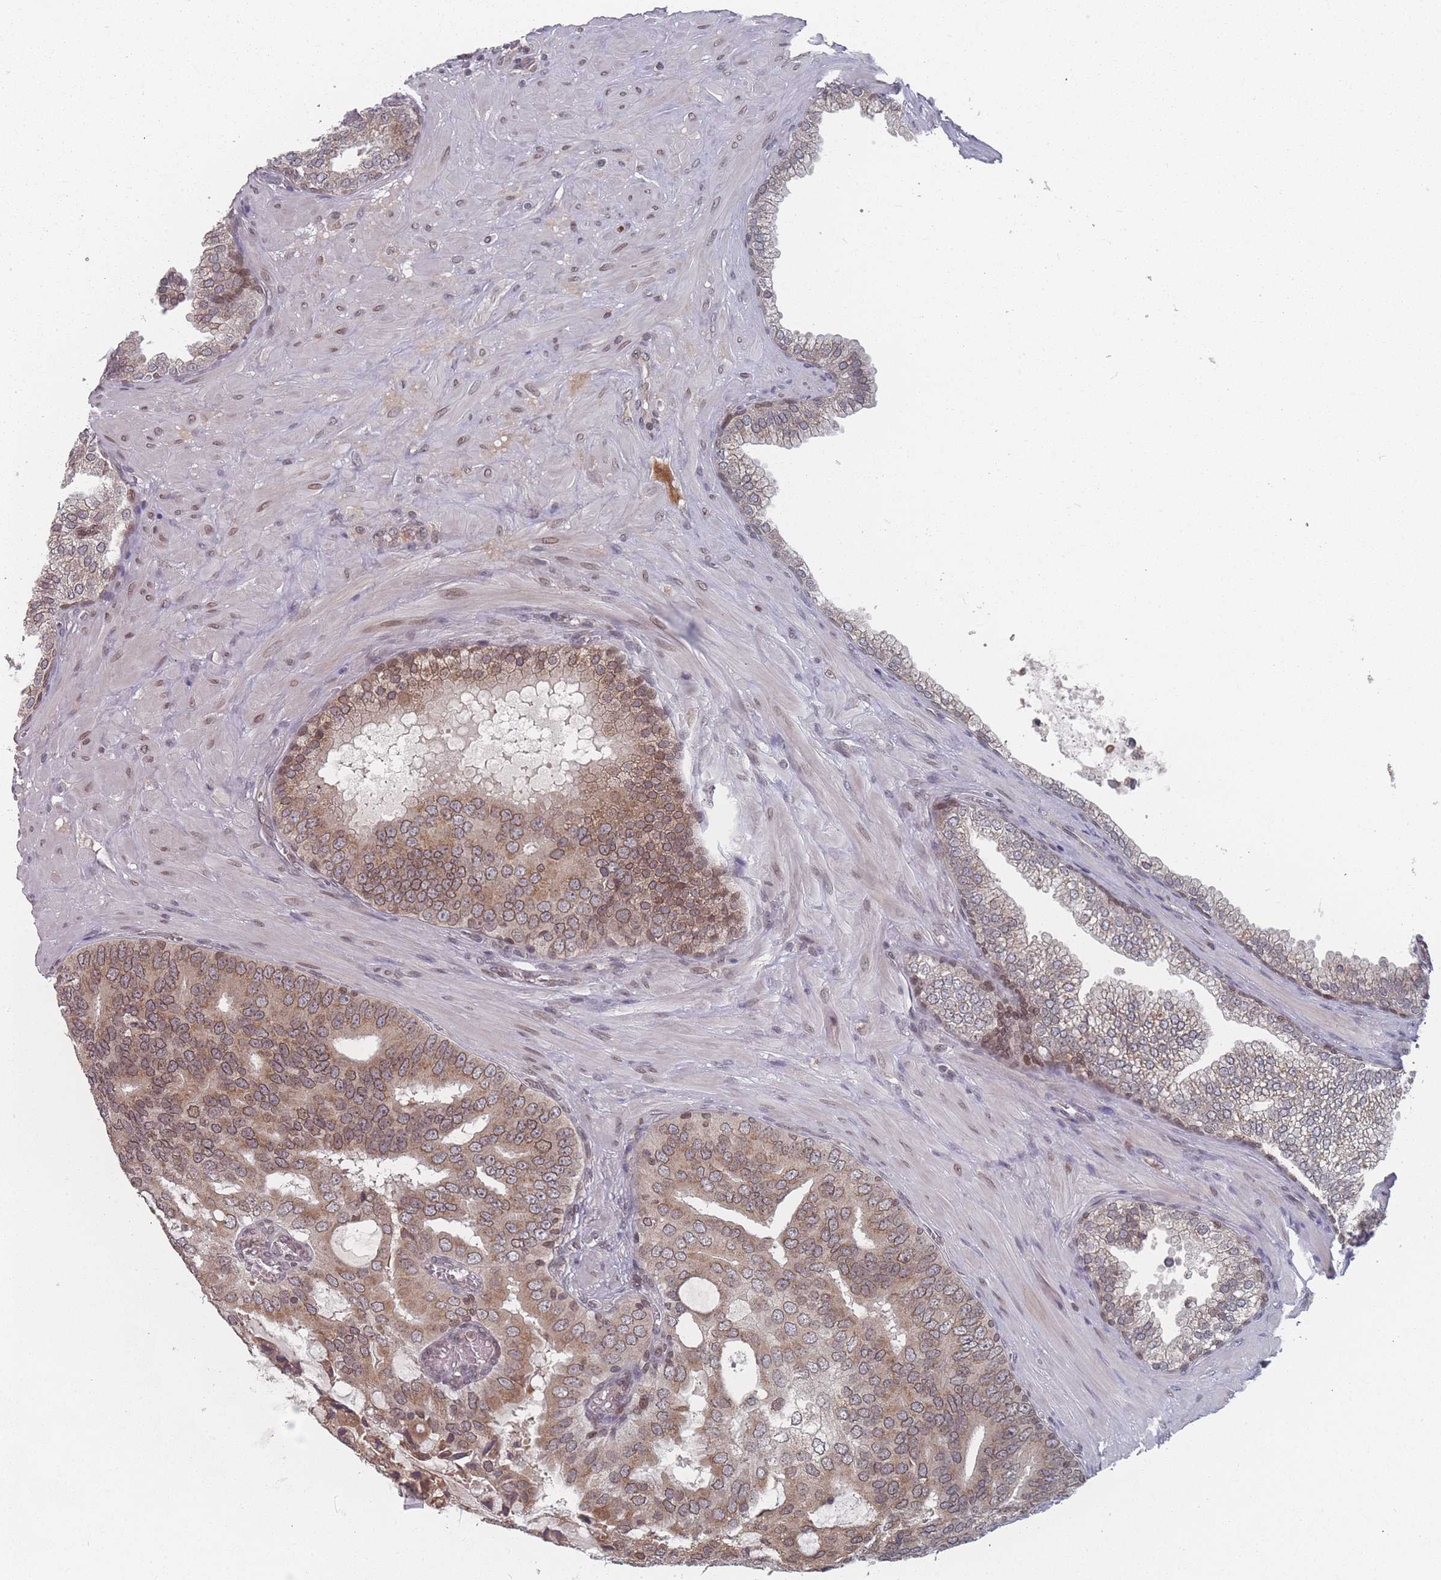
{"staining": {"intensity": "moderate", "quantity": ">75%", "location": "cytoplasmic/membranous,nuclear"}, "tissue": "prostate cancer", "cell_type": "Tumor cells", "image_type": "cancer", "snomed": [{"axis": "morphology", "description": "Adenocarcinoma, High grade"}, {"axis": "topography", "description": "Prostate"}], "caption": "This is a micrograph of immunohistochemistry staining of prostate high-grade adenocarcinoma, which shows moderate positivity in the cytoplasmic/membranous and nuclear of tumor cells.", "gene": "TBC1D25", "patient": {"sex": "male", "age": 55}}